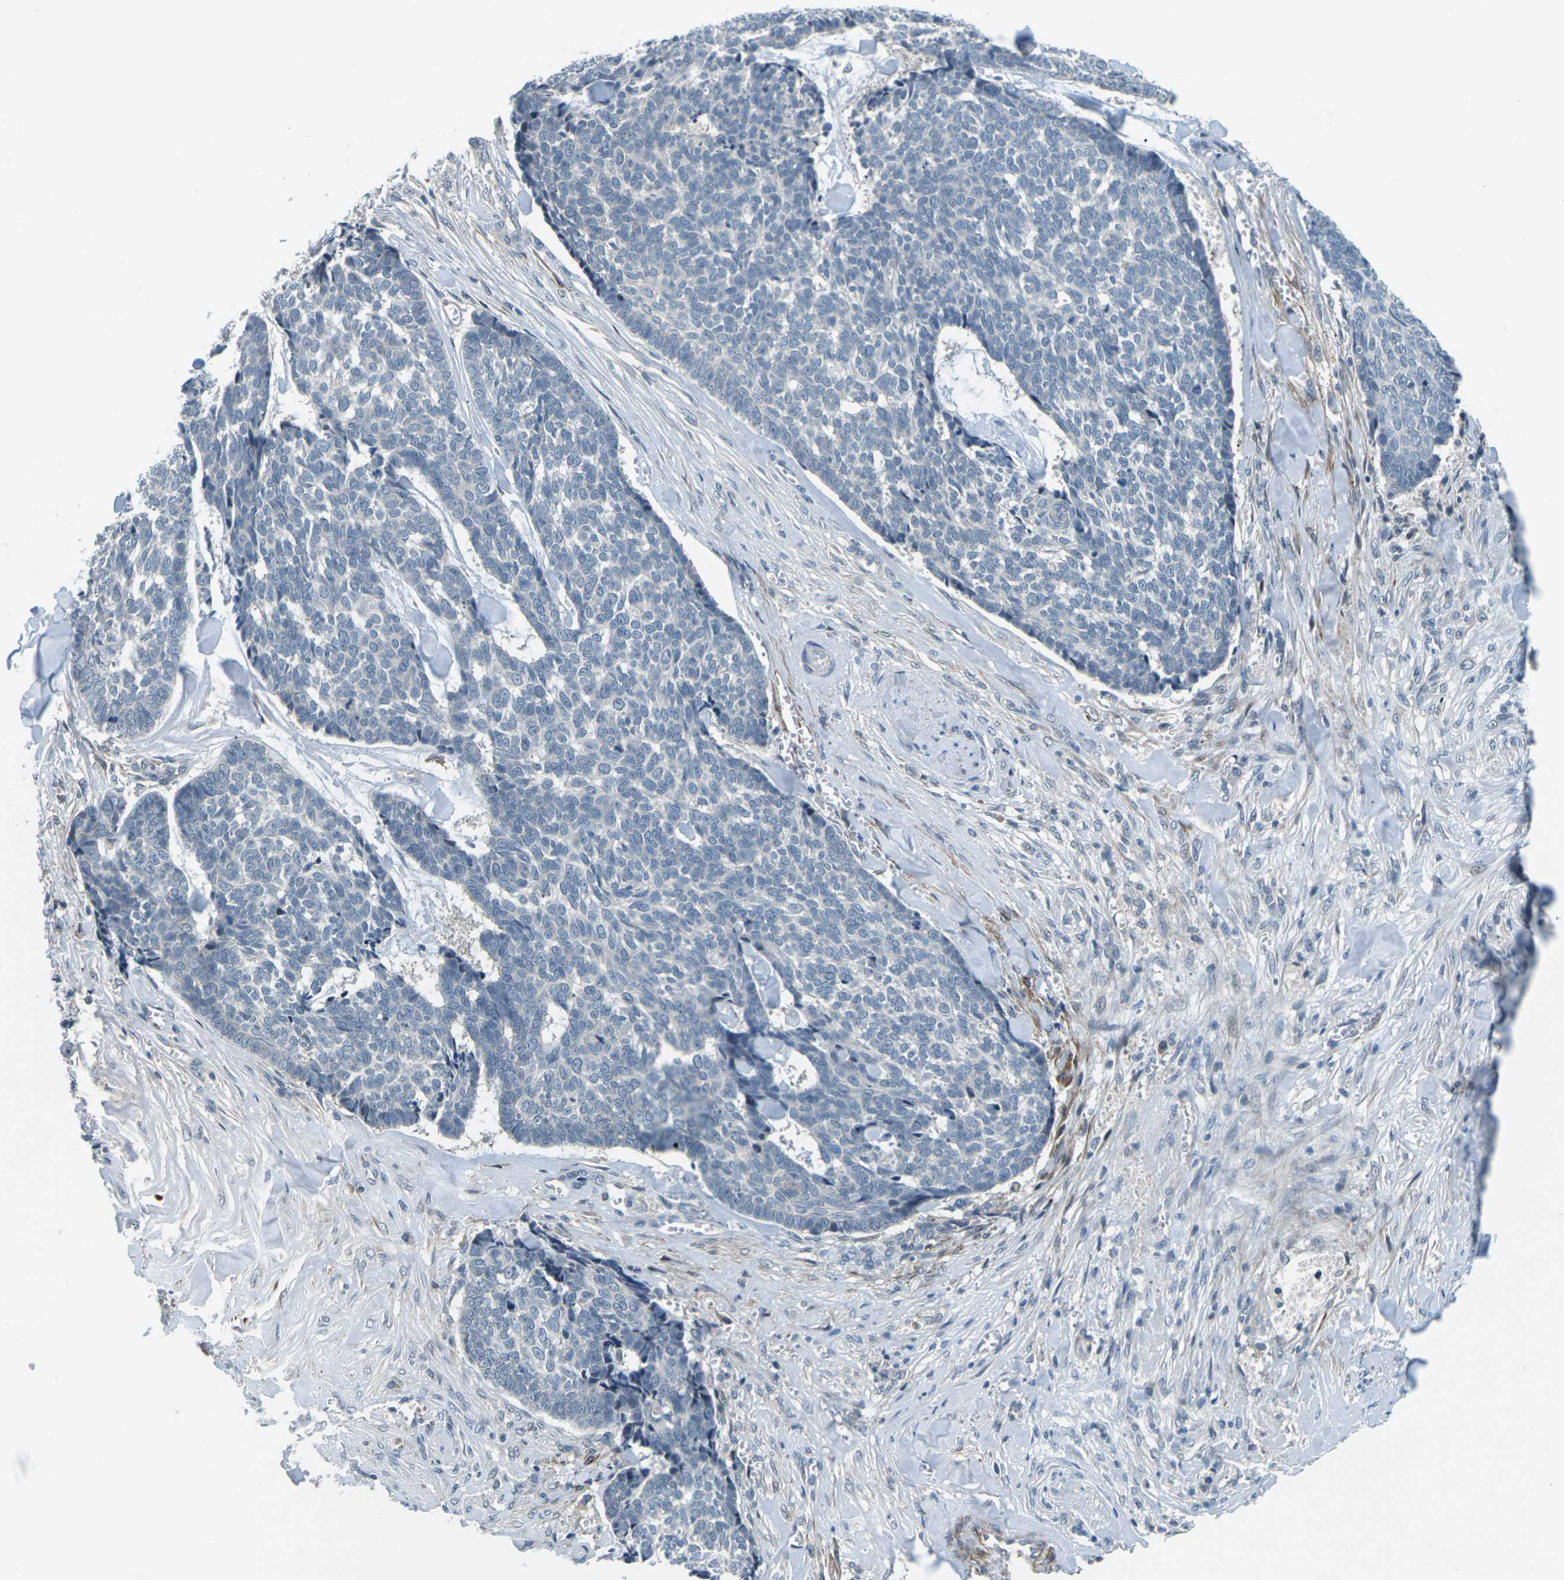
{"staining": {"intensity": "negative", "quantity": "none", "location": "none"}, "tissue": "skin cancer", "cell_type": "Tumor cells", "image_type": "cancer", "snomed": [{"axis": "morphology", "description": "Basal cell carcinoma"}, {"axis": "topography", "description": "Skin"}], "caption": "This is an immunohistochemistry (IHC) histopathology image of human skin basal cell carcinoma. There is no positivity in tumor cells.", "gene": "SLC13A3", "patient": {"sex": "male", "age": 84}}